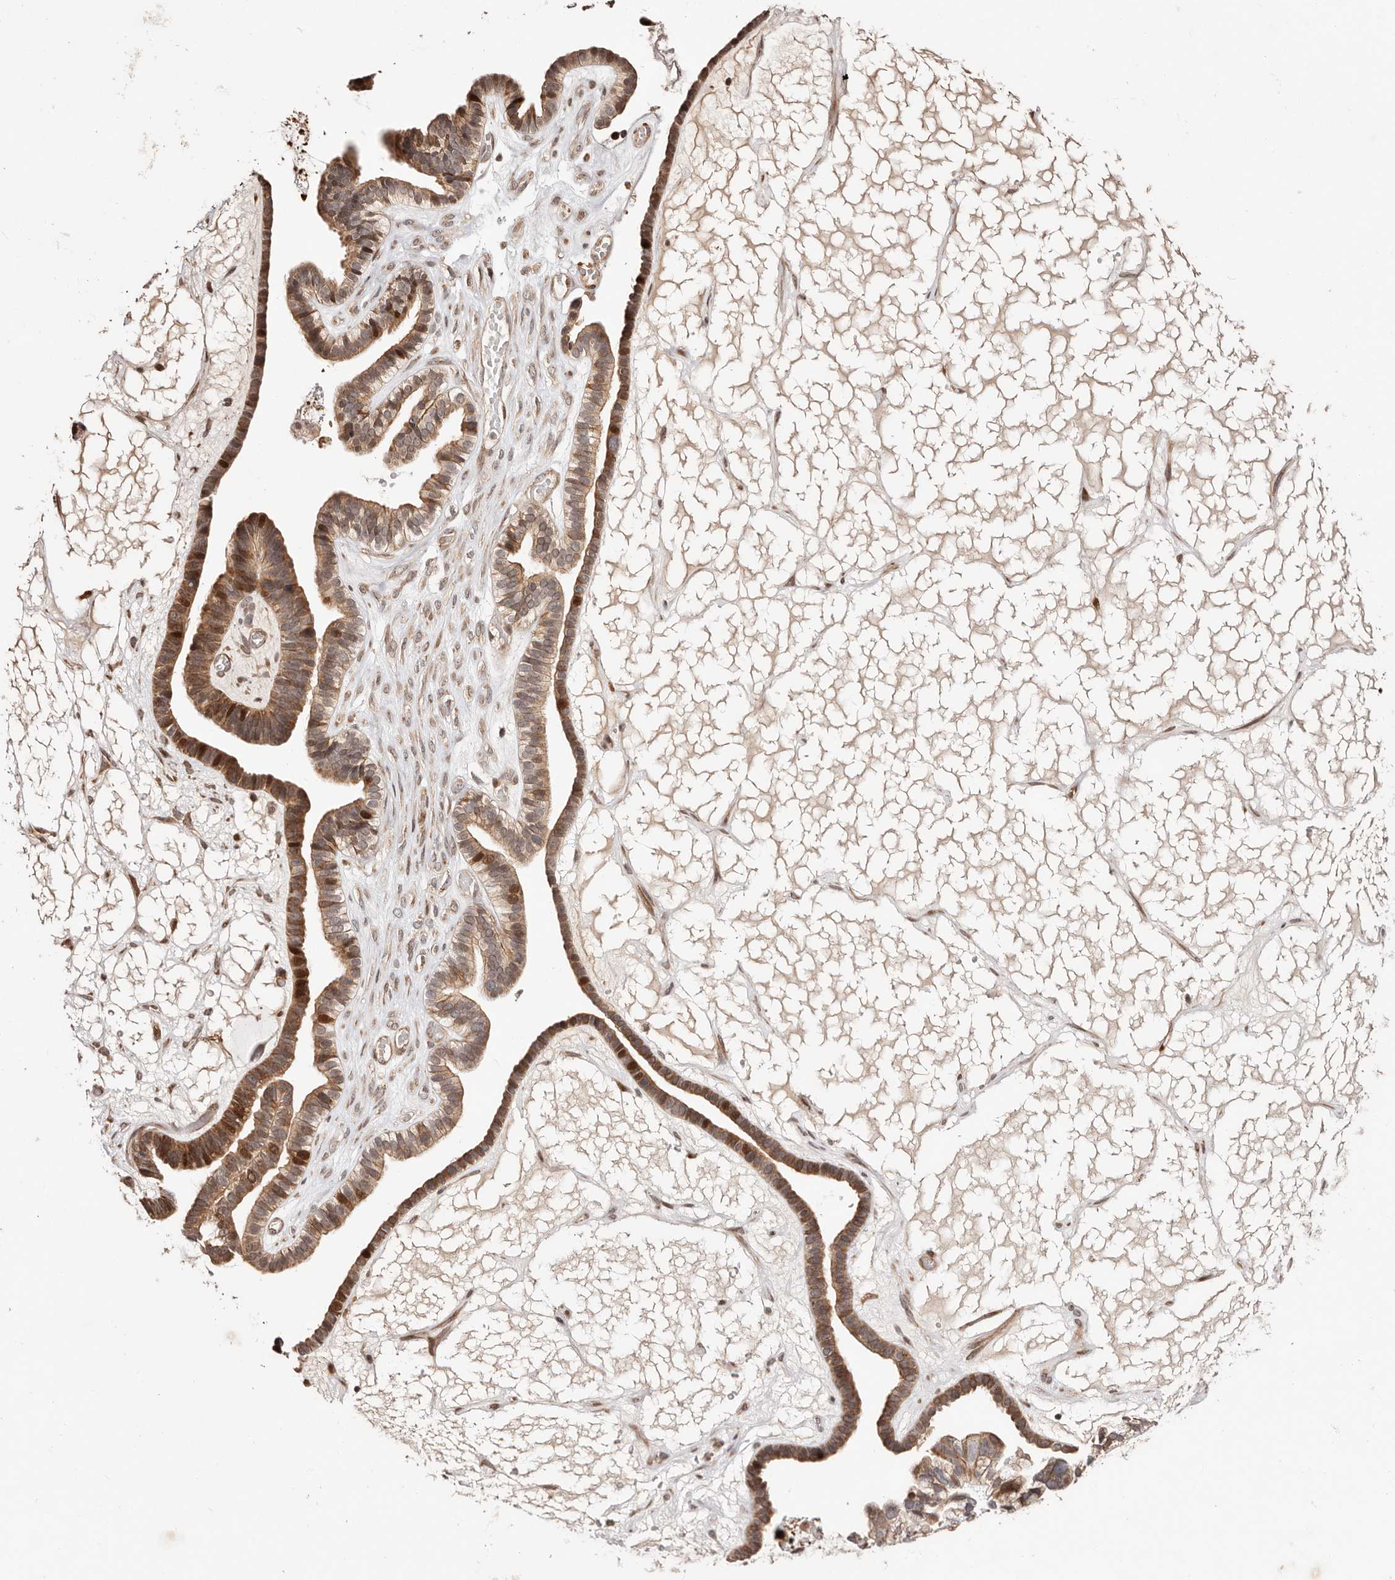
{"staining": {"intensity": "moderate", "quantity": ">75%", "location": "cytoplasmic/membranous,nuclear"}, "tissue": "ovarian cancer", "cell_type": "Tumor cells", "image_type": "cancer", "snomed": [{"axis": "morphology", "description": "Cystadenocarcinoma, serous, NOS"}, {"axis": "topography", "description": "Ovary"}], "caption": "Protein staining demonstrates moderate cytoplasmic/membranous and nuclear staining in approximately >75% of tumor cells in ovarian serous cystadenocarcinoma. The protein is shown in brown color, while the nuclei are stained blue.", "gene": "HIVEP3", "patient": {"sex": "female", "age": 56}}